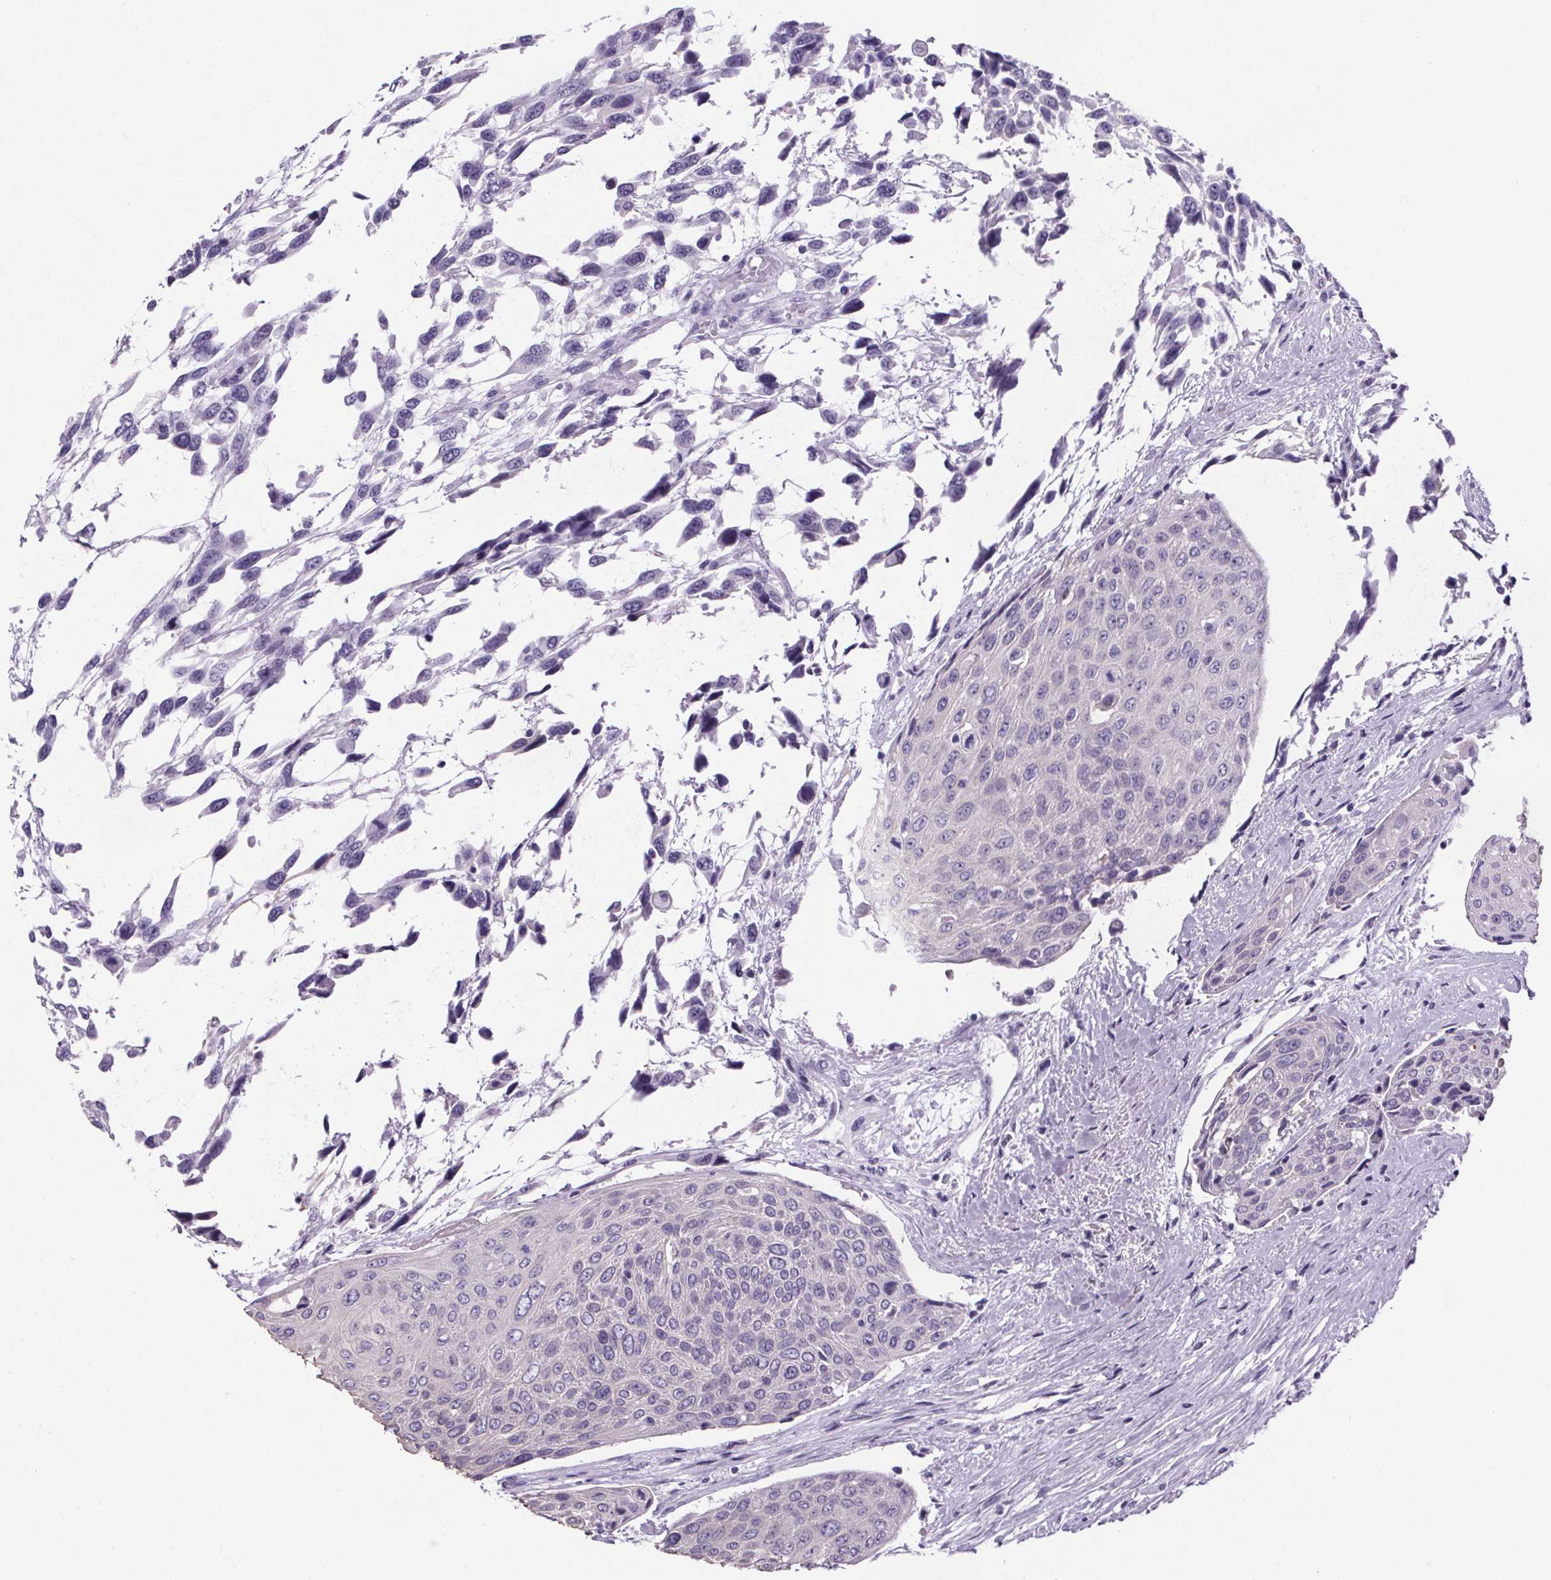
{"staining": {"intensity": "negative", "quantity": "none", "location": "none"}, "tissue": "urothelial cancer", "cell_type": "Tumor cells", "image_type": "cancer", "snomed": [{"axis": "morphology", "description": "Urothelial carcinoma, High grade"}, {"axis": "topography", "description": "Urinary bladder"}], "caption": "DAB (3,3'-diaminobenzidine) immunohistochemical staining of human urothelial cancer demonstrates no significant staining in tumor cells.", "gene": "CUBN", "patient": {"sex": "female", "age": 70}}